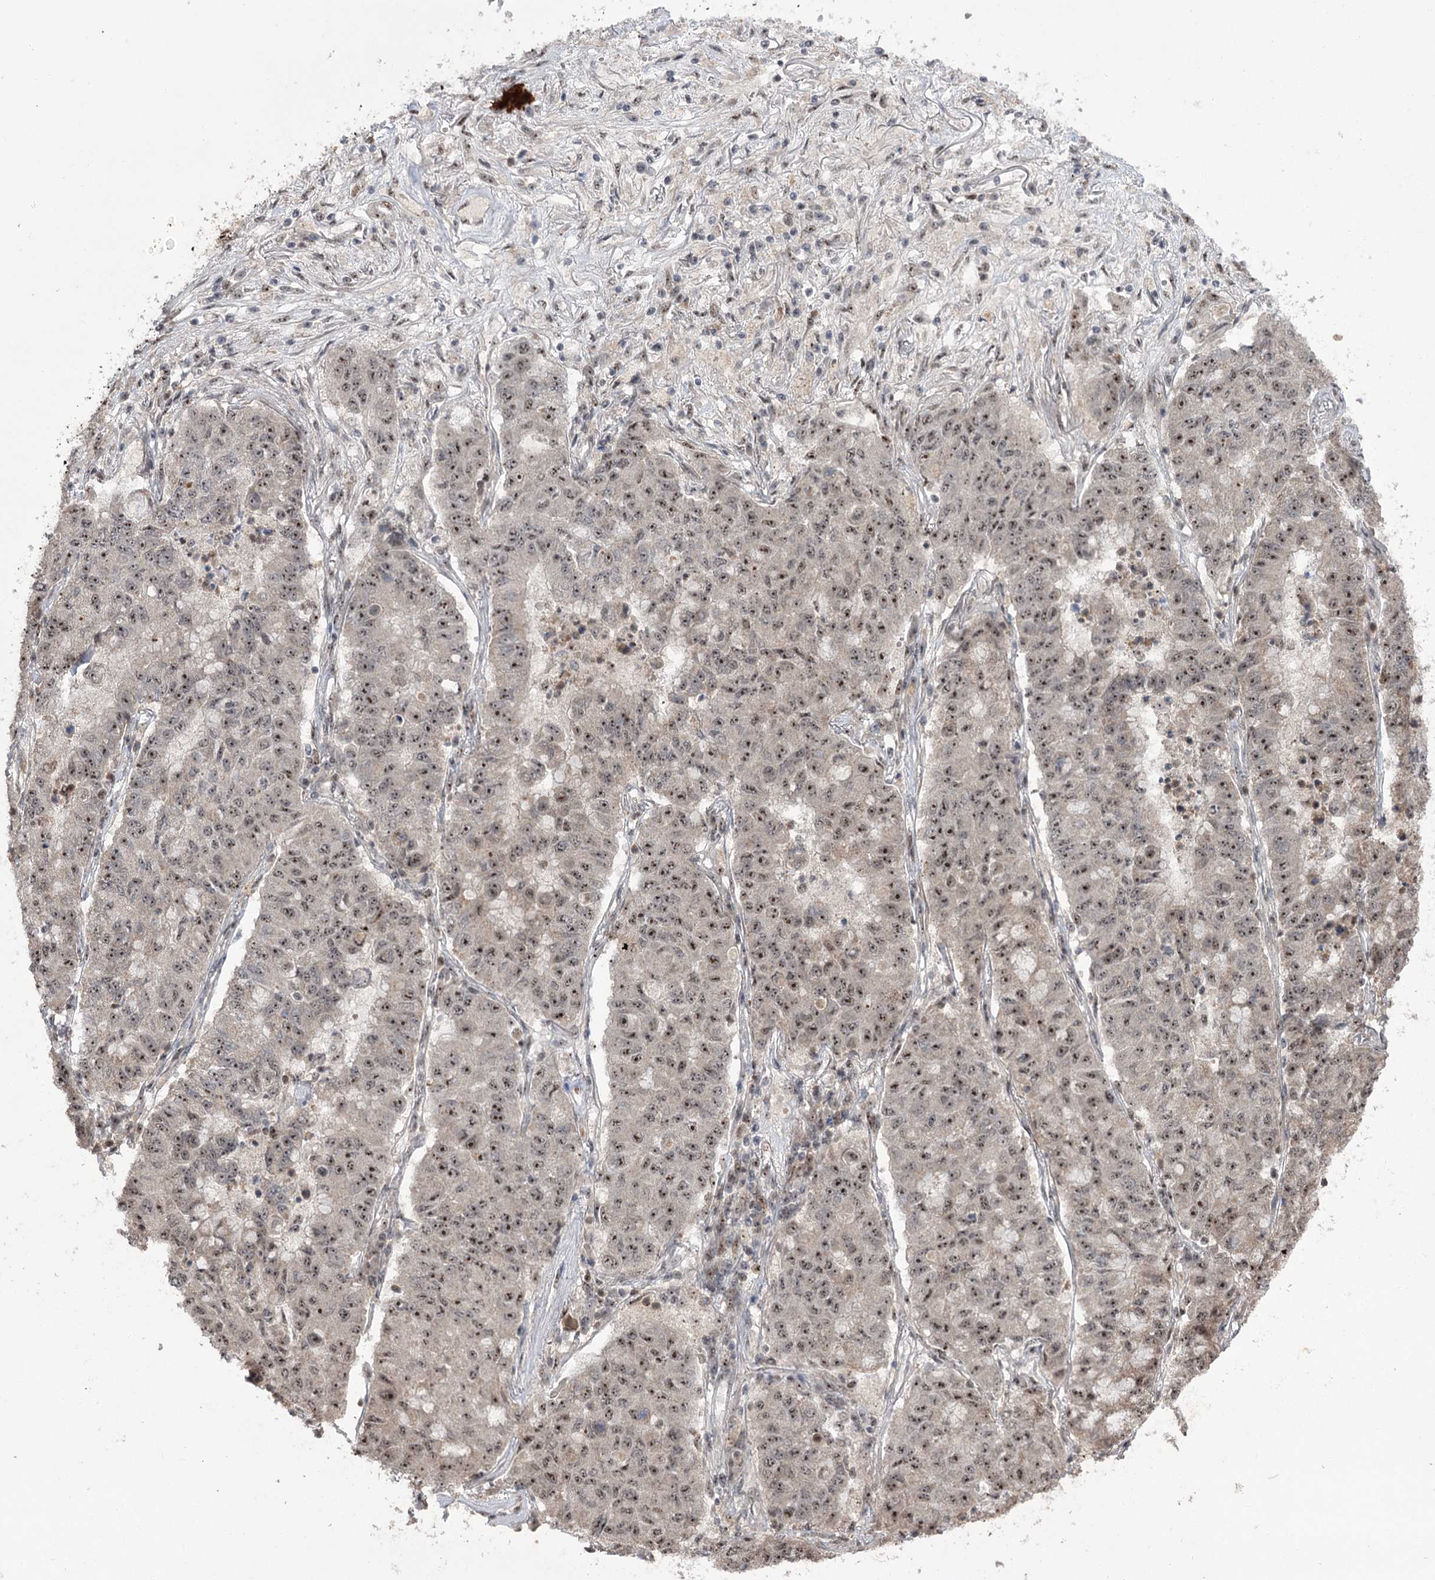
{"staining": {"intensity": "moderate", "quantity": ">75%", "location": "nuclear"}, "tissue": "lung cancer", "cell_type": "Tumor cells", "image_type": "cancer", "snomed": [{"axis": "morphology", "description": "Squamous cell carcinoma, NOS"}, {"axis": "topography", "description": "Lung"}], "caption": "About >75% of tumor cells in human lung cancer show moderate nuclear protein expression as visualized by brown immunohistochemical staining.", "gene": "ERCC3", "patient": {"sex": "male", "age": 74}}